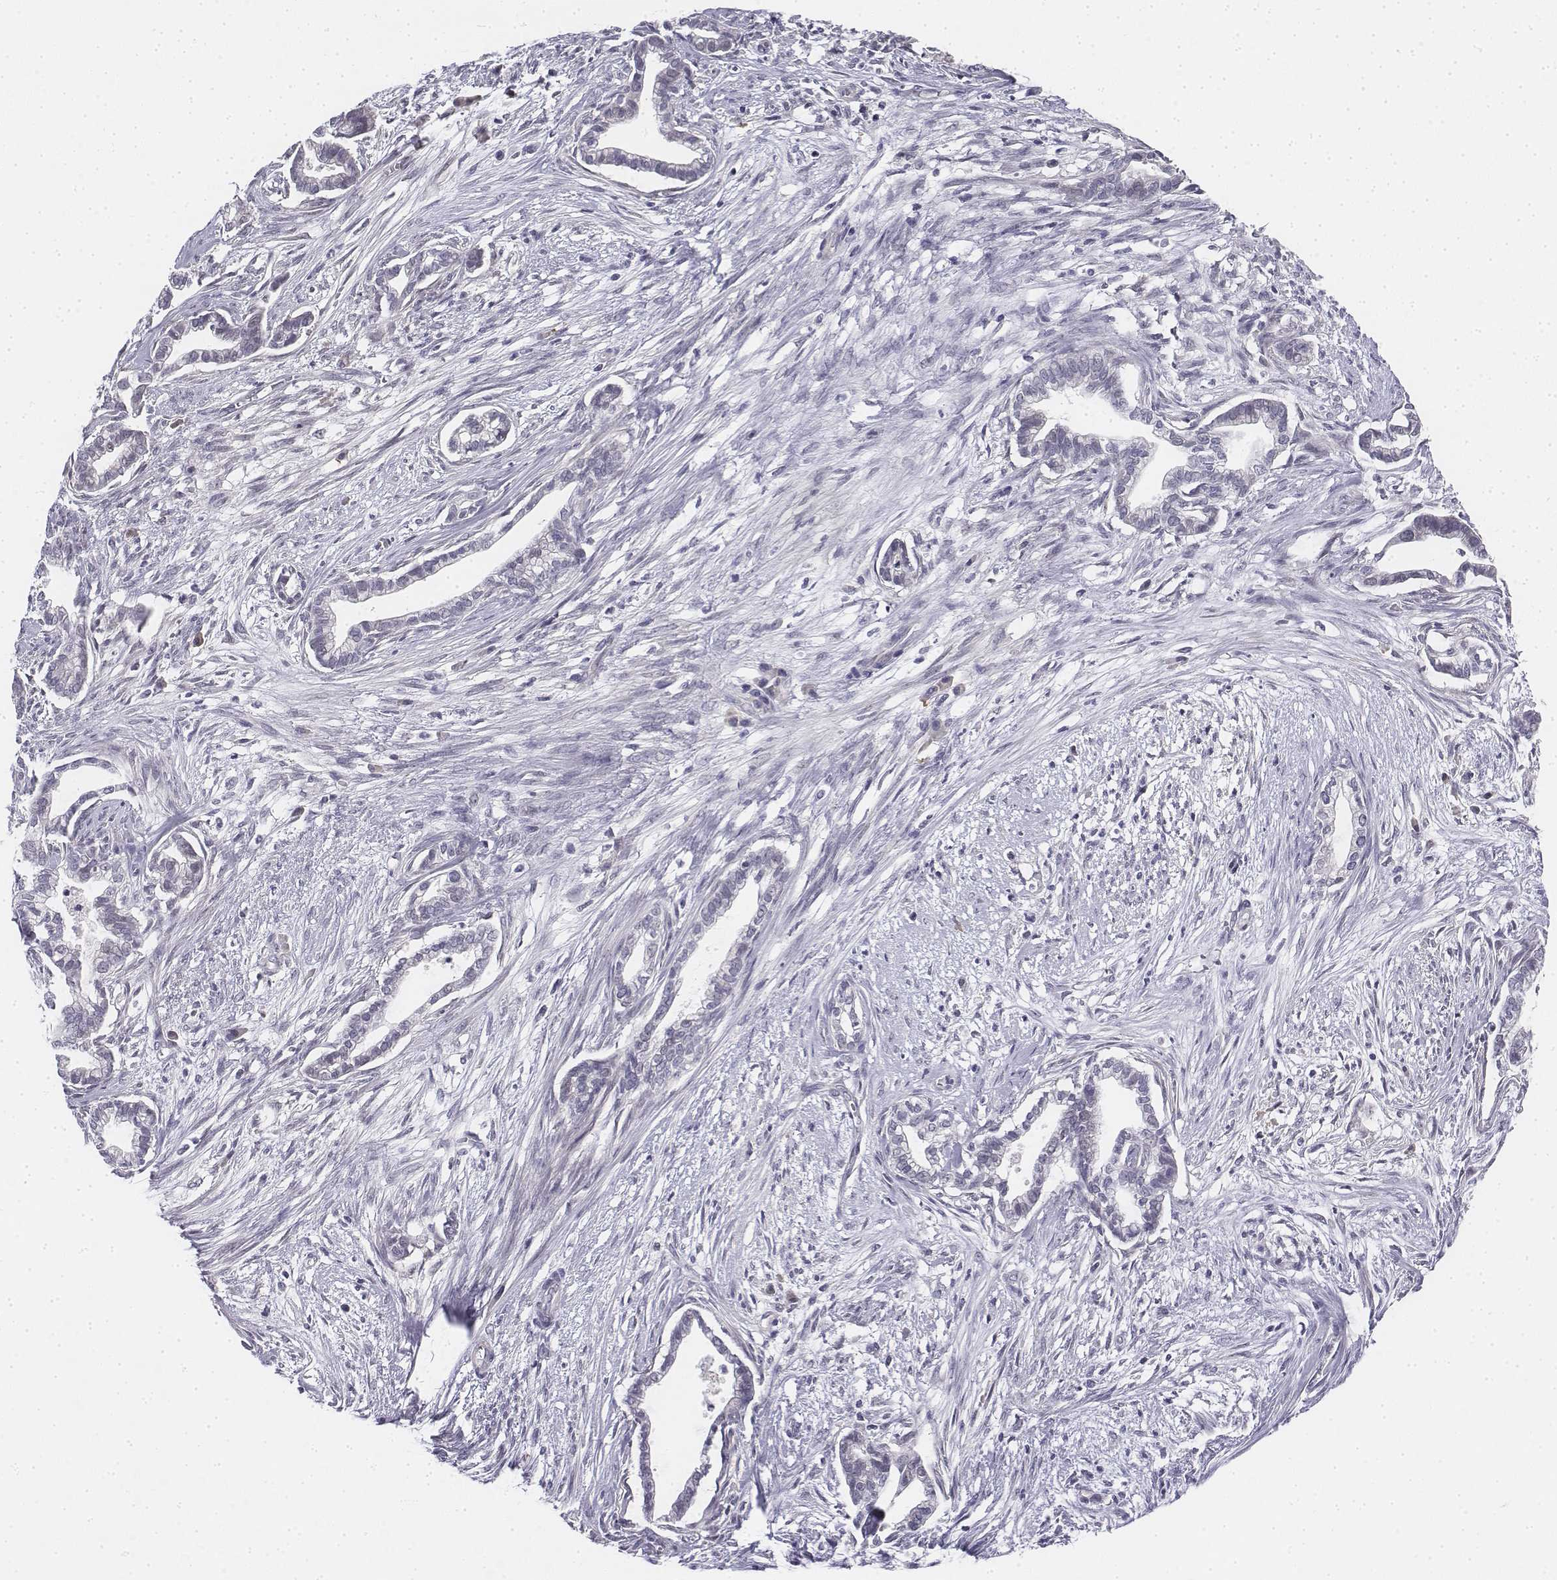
{"staining": {"intensity": "negative", "quantity": "none", "location": "none"}, "tissue": "cervical cancer", "cell_type": "Tumor cells", "image_type": "cancer", "snomed": [{"axis": "morphology", "description": "Adenocarcinoma, NOS"}, {"axis": "topography", "description": "Cervix"}], "caption": "Tumor cells show no significant protein staining in adenocarcinoma (cervical).", "gene": "PENK", "patient": {"sex": "female", "age": 62}}